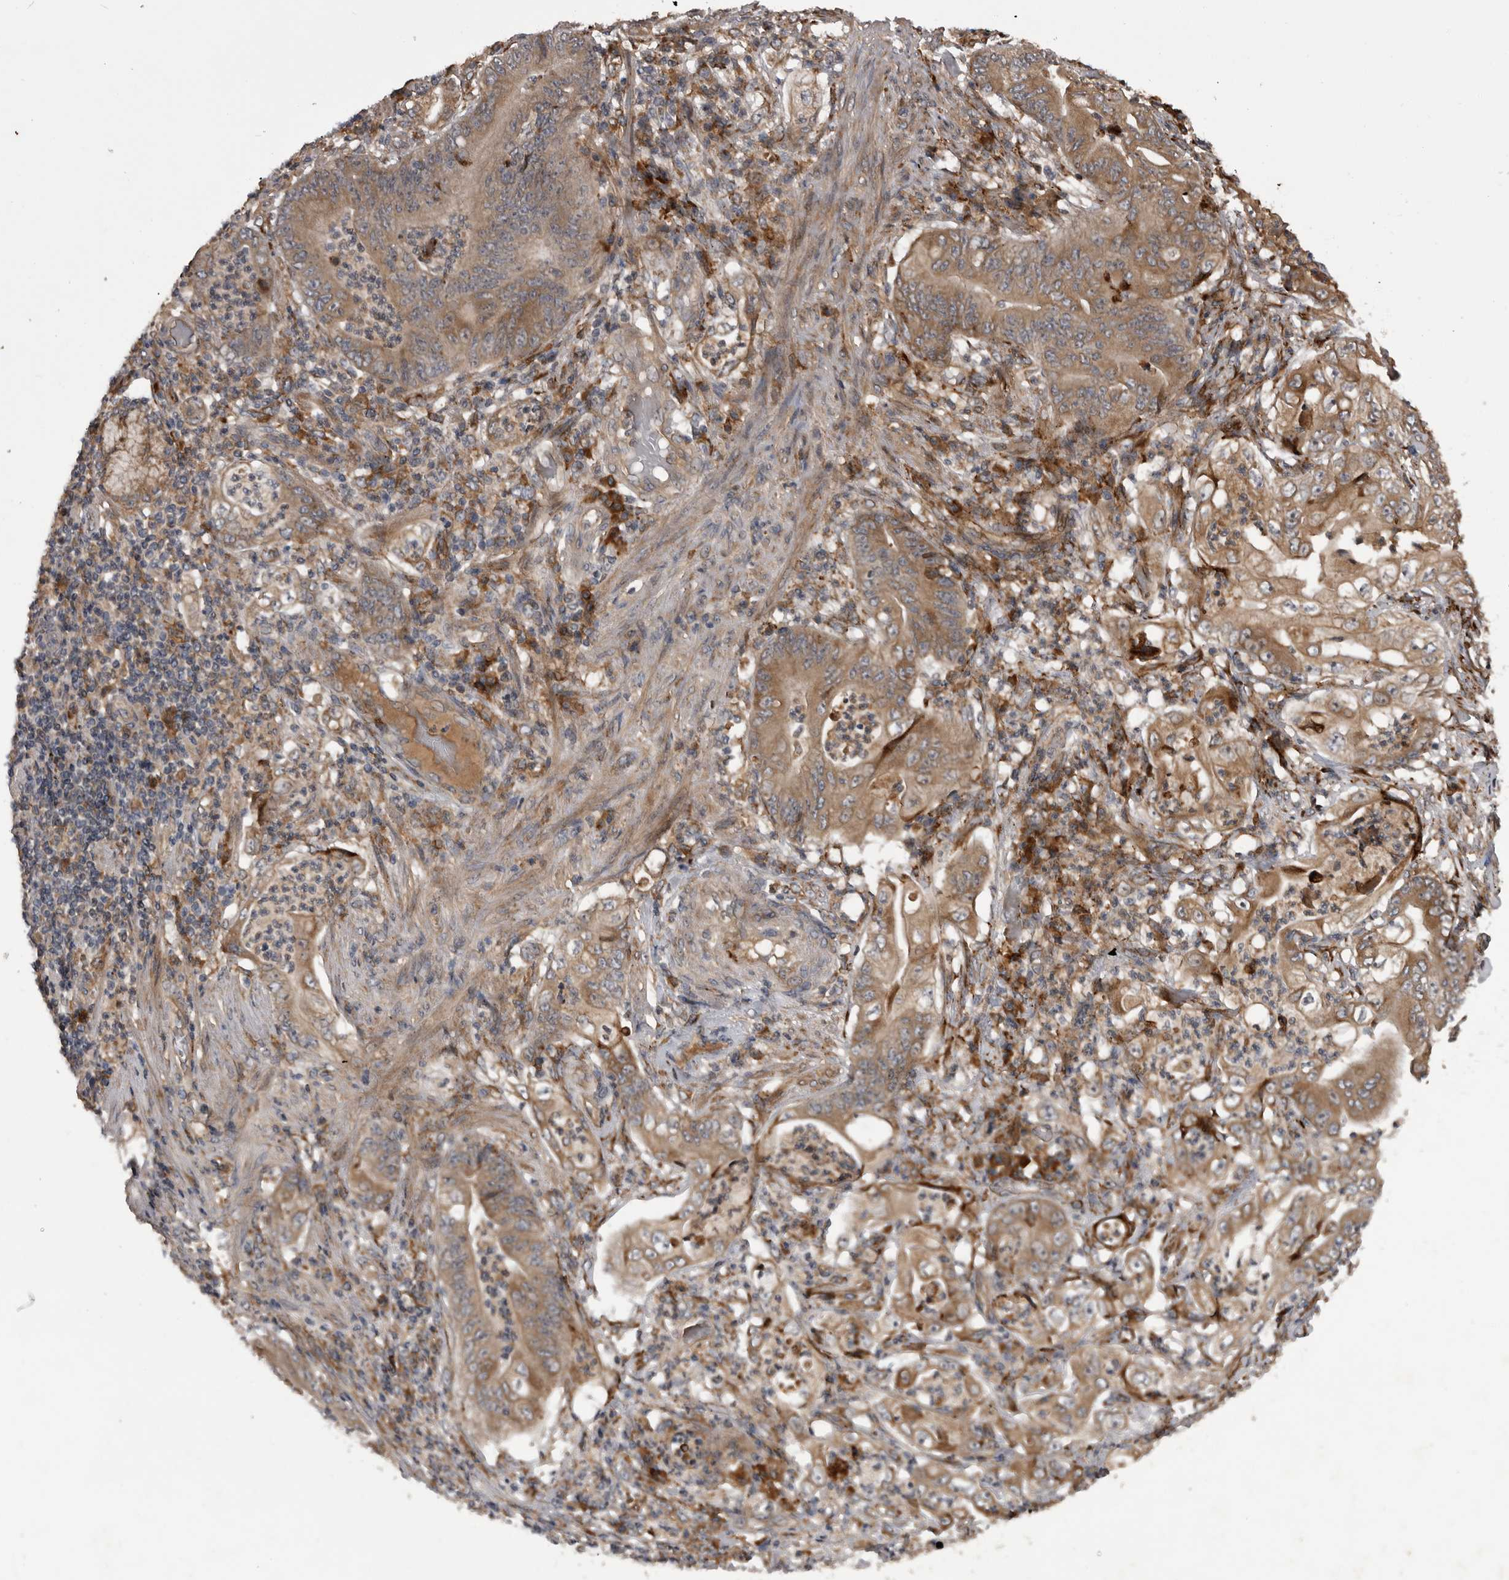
{"staining": {"intensity": "moderate", "quantity": ">75%", "location": "cytoplasmic/membranous"}, "tissue": "stomach cancer", "cell_type": "Tumor cells", "image_type": "cancer", "snomed": [{"axis": "morphology", "description": "Adenocarcinoma, NOS"}, {"axis": "topography", "description": "Stomach"}], "caption": "High-power microscopy captured an IHC photomicrograph of adenocarcinoma (stomach), revealing moderate cytoplasmic/membranous expression in approximately >75% of tumor cells.", "gene": "RAB3GAP2", "patient": {"sex": "female", "age": 73}}